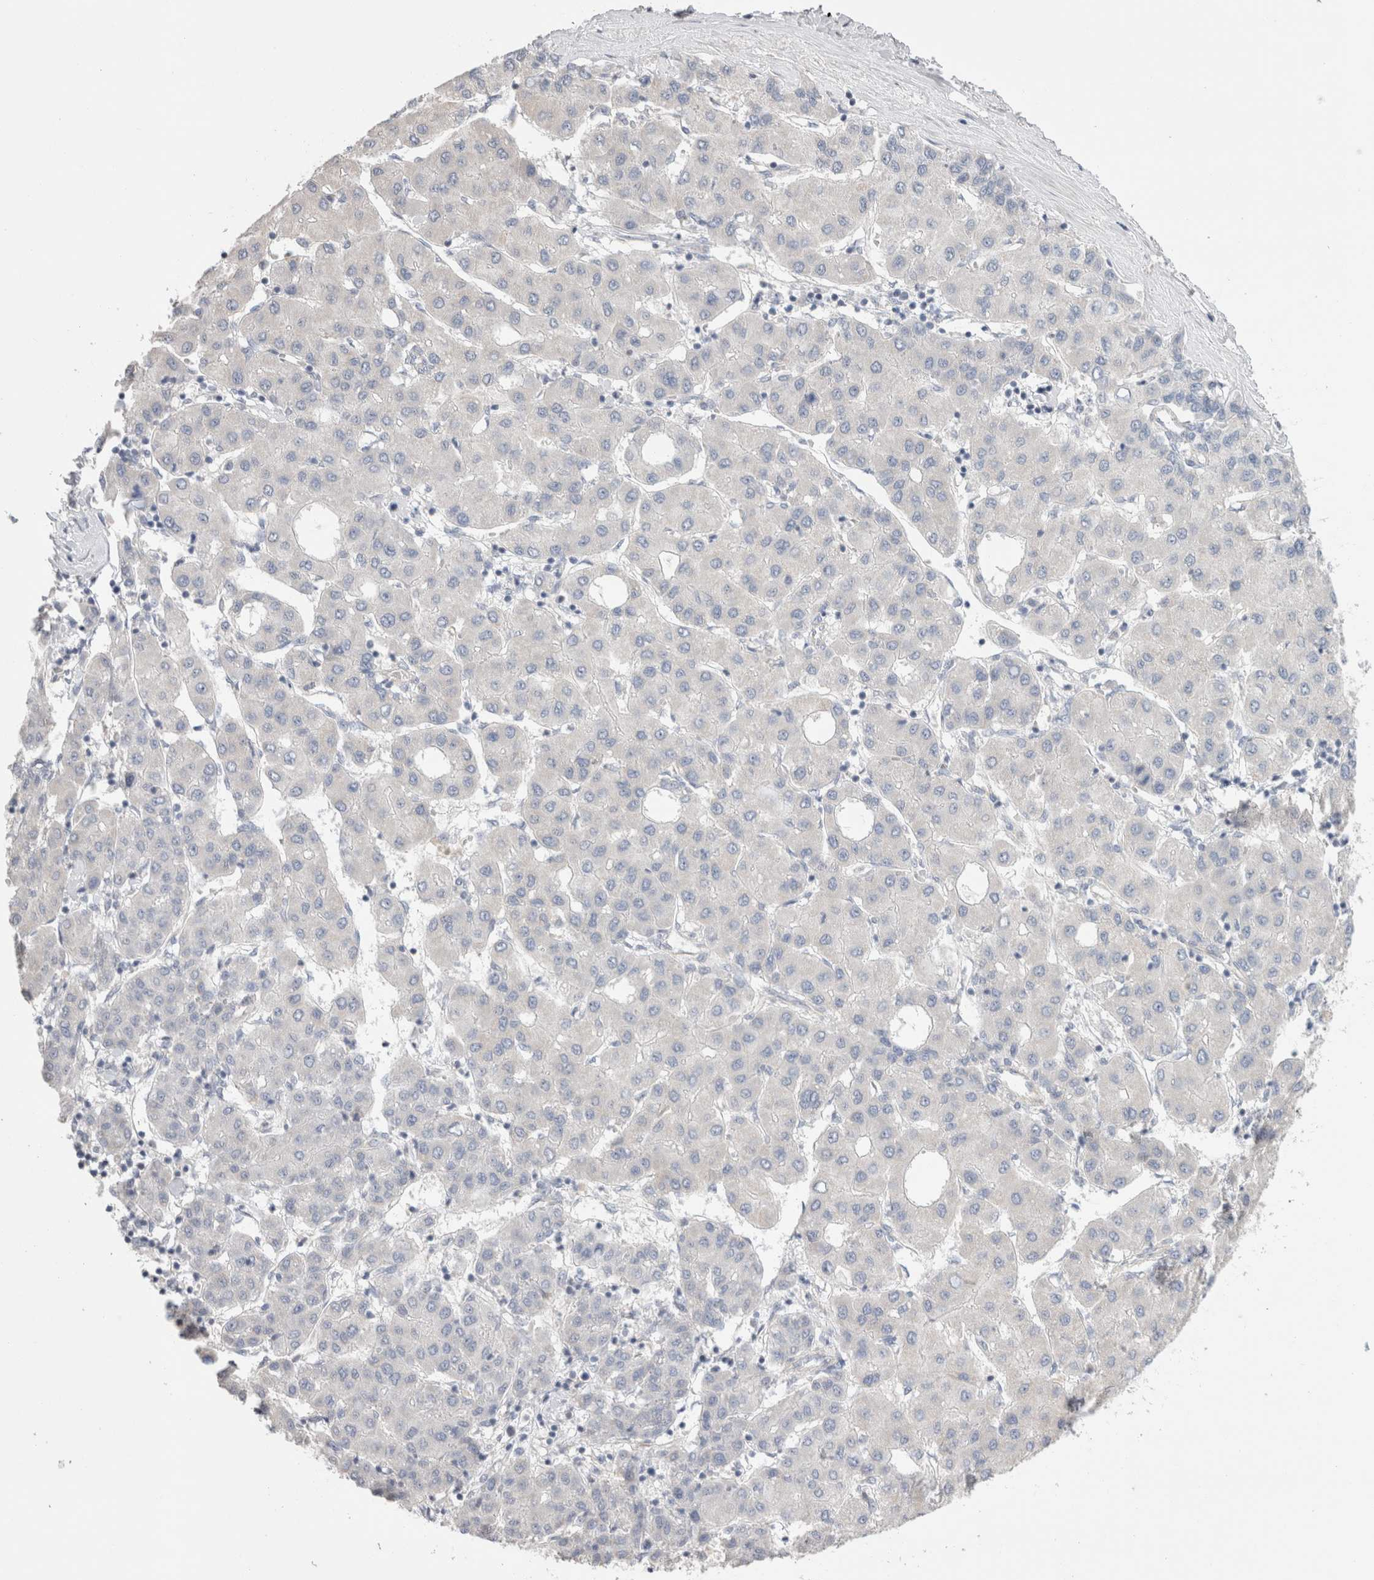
{"staining": {"intensity": "negative", "quantity": "none", "location": "none"}, "tissue": "liver cancer", "cell_type": "Tumor cells", "image_type": "cancer", "snomed": [{"axis": "morphology", "description": "Carcinoma, Hepatocellular, NOS"}, {"axis": "topography", "description": "Liver"}], "caption": "Liver cancer was stained to show a protein in brown. There is no significant staining in tumor cells. The staining was performed using DAB (3,3'-diaminobenzidine) to visualize the protein expression in brown, while the nuclei were stained in blue with hematoxylin (Magnification: 20x).", "gene": "DMD", "patient": {"sex": "male", "age": 65}}